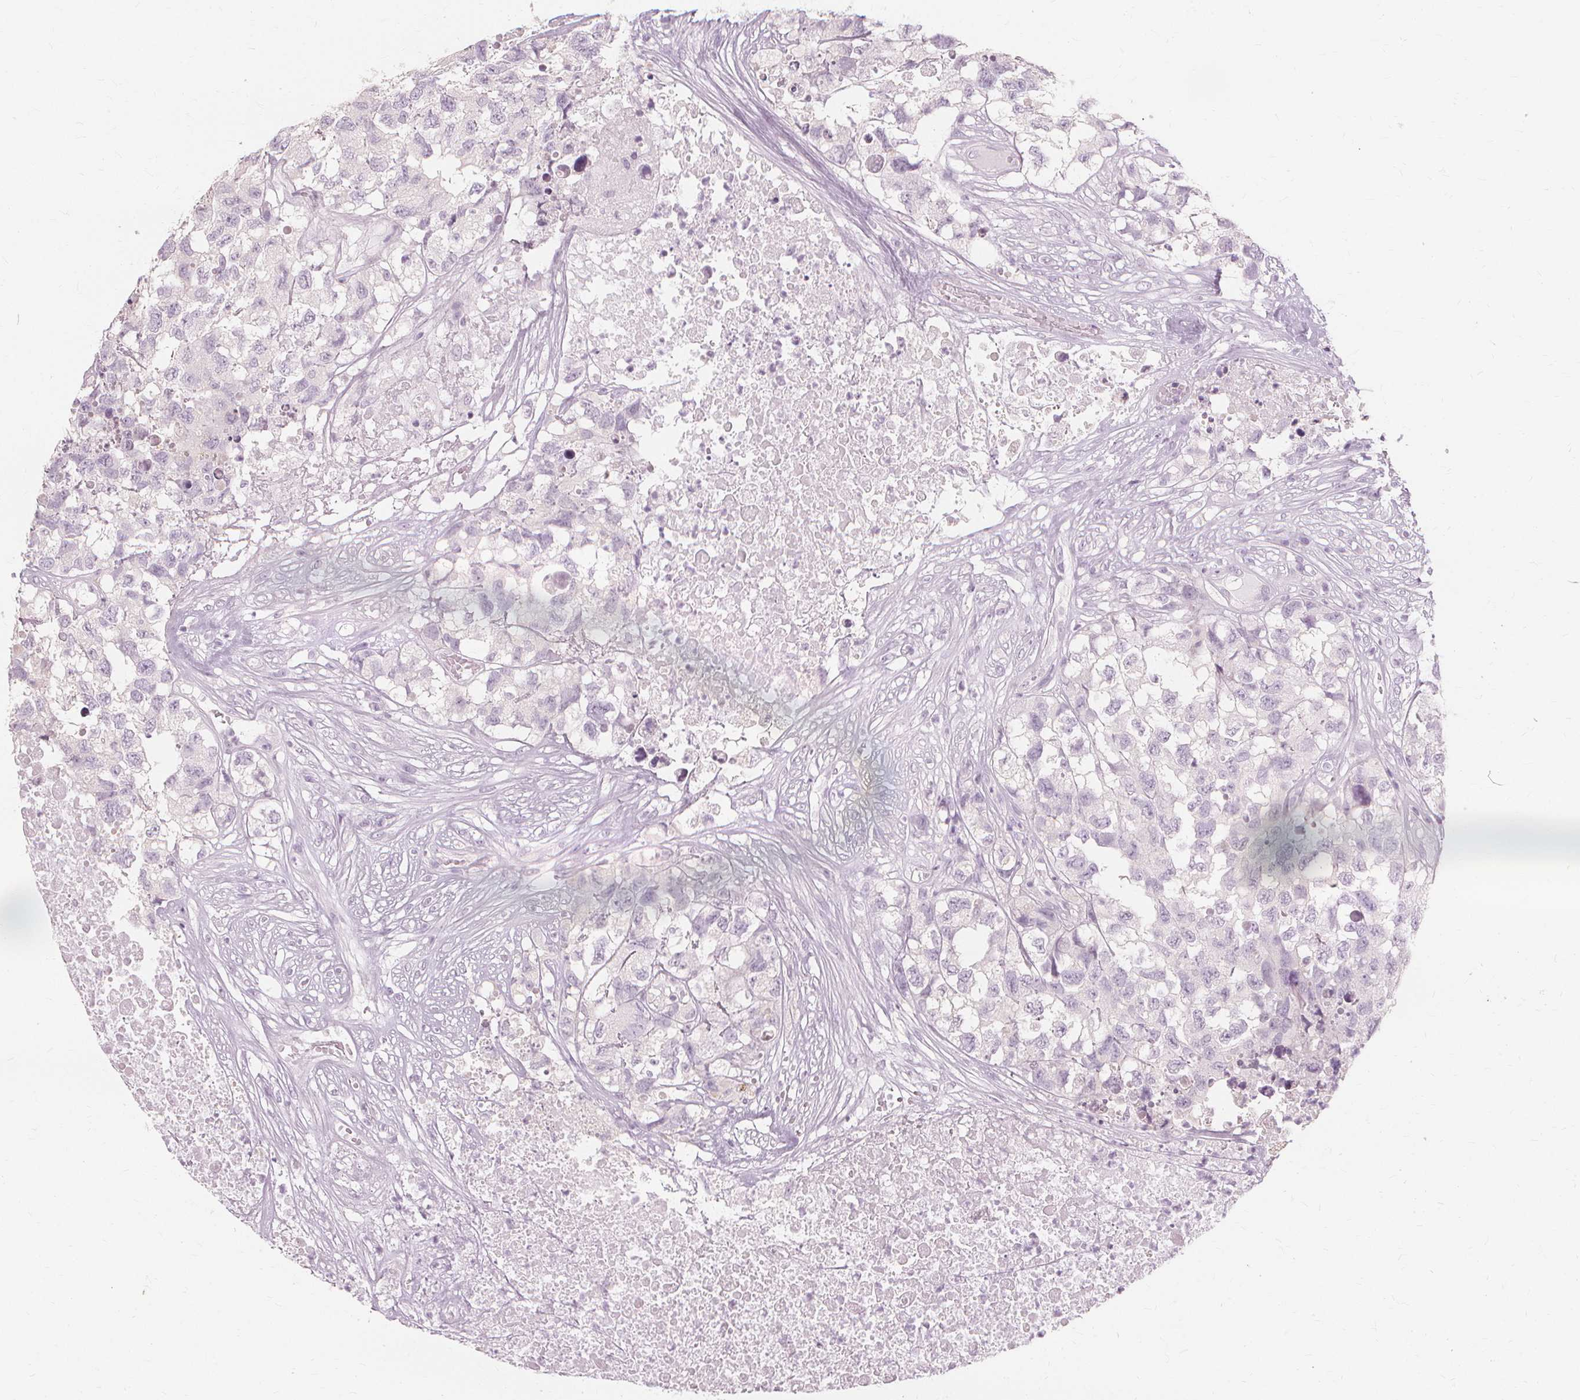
{"staining": {"intensity": "negative", "quantity": "none", "location": "none"}, "tissue": "testis cancer", "cell_type": "Tumor cells", "image_type": "cancer", "snomed": [{"axis": "morphology", "description": "Carcinoma, Embryonal, NOS"}, {"axis": "topography", "description": "Testis"}], "caption": "Tumor cells show no significant staining in testis embryonal carcinoma.", "gene": "MUC12", "patient": {"sex": "male", "age": 83}}